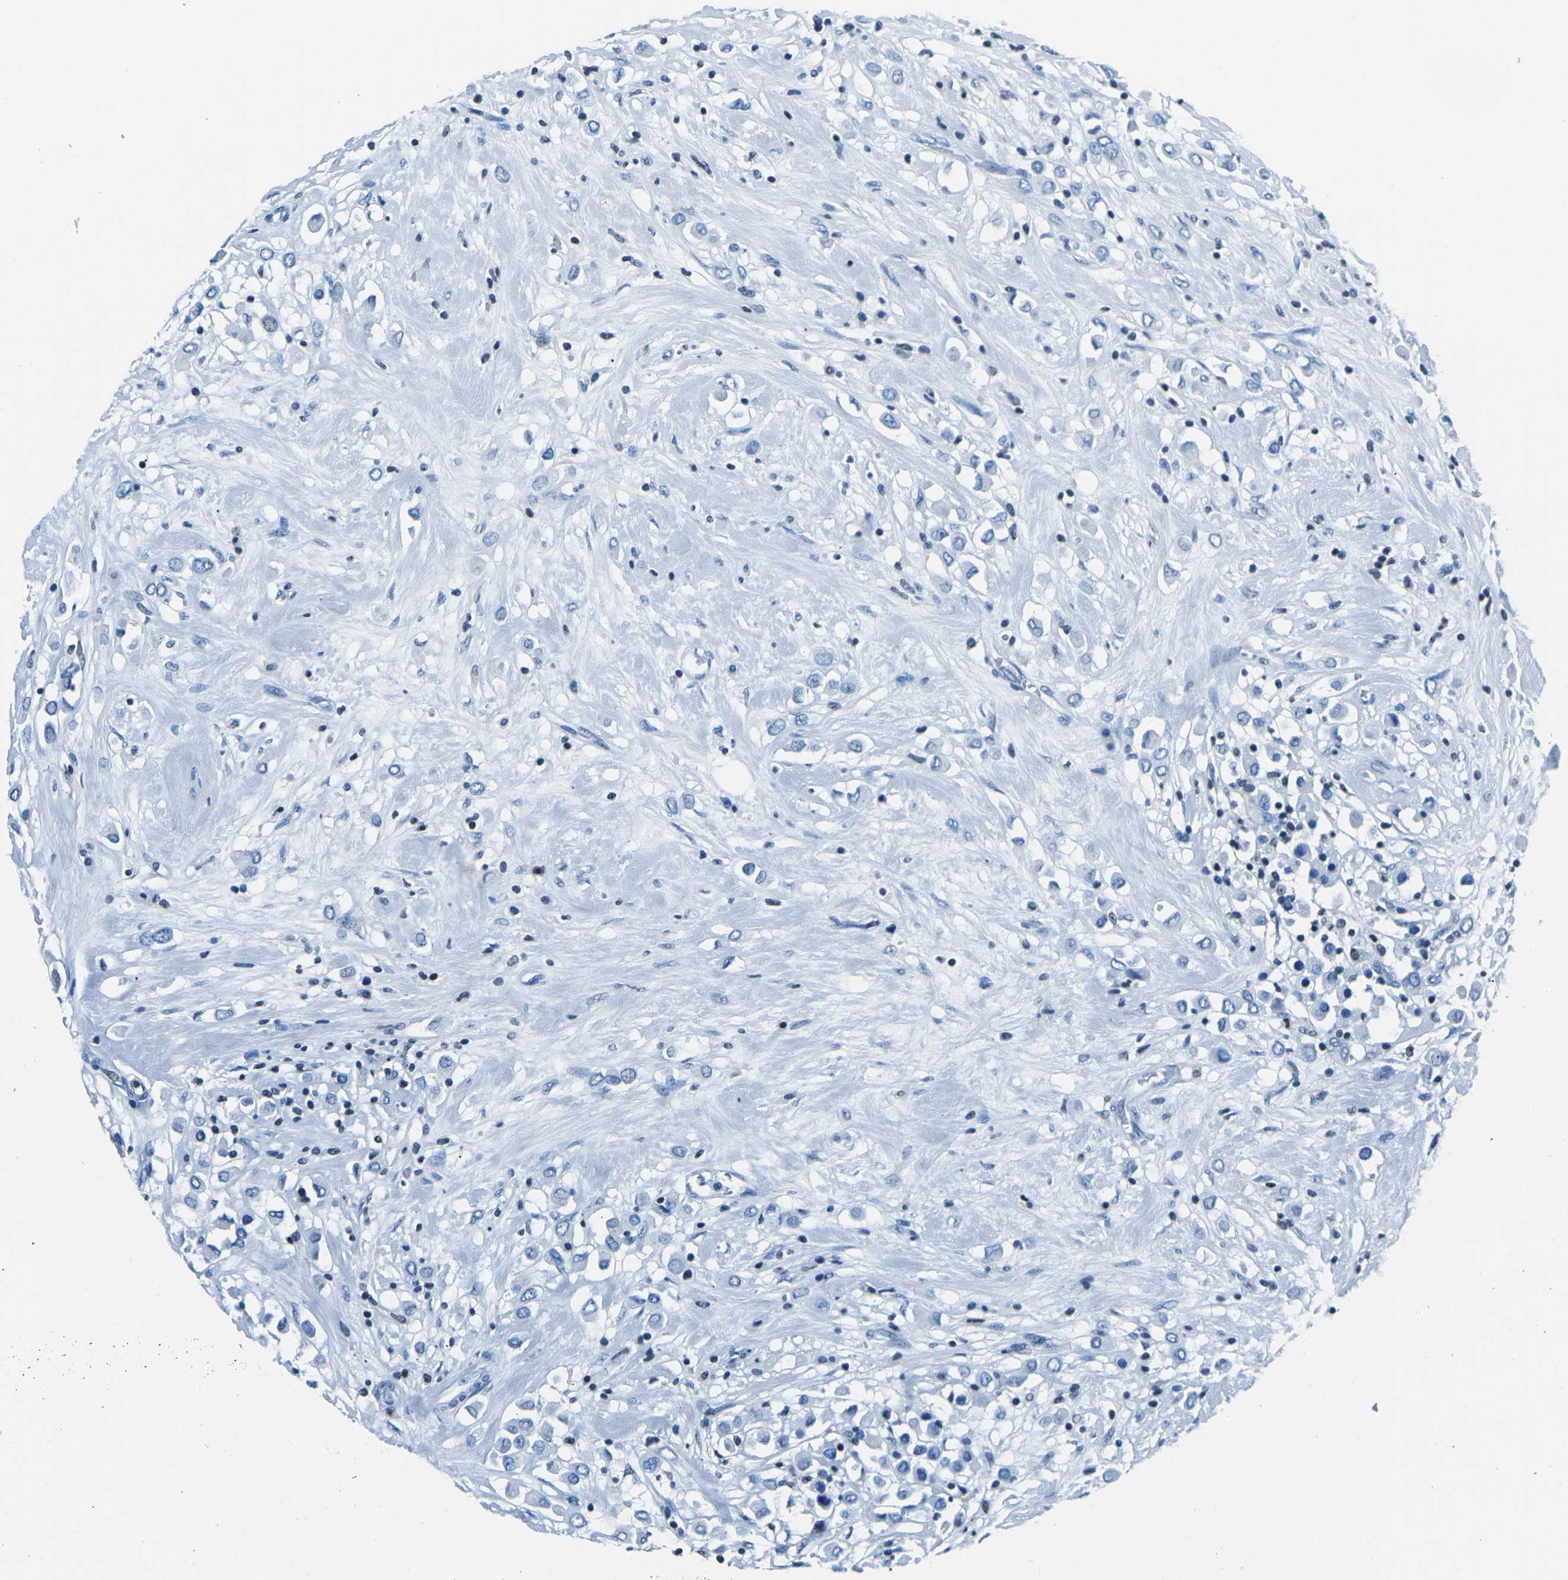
{"staining": {"intensity": "negative", "quantity": "none", "location": "none"}, "tissue": "breast cancer", "cell_type": "Tumor cells", "image_type": "cancer", "snomed": [{"axis": "morphology", "description": "Duct carcinoma"}, {"axis": "topography", "description": "Breast"}], "caption": "IHC of human invasive ductal carcinoma (breast) reveals no staining in tumor cells.", "gene": "CELF2", "patient": {"sex": "female", "age": 61}}